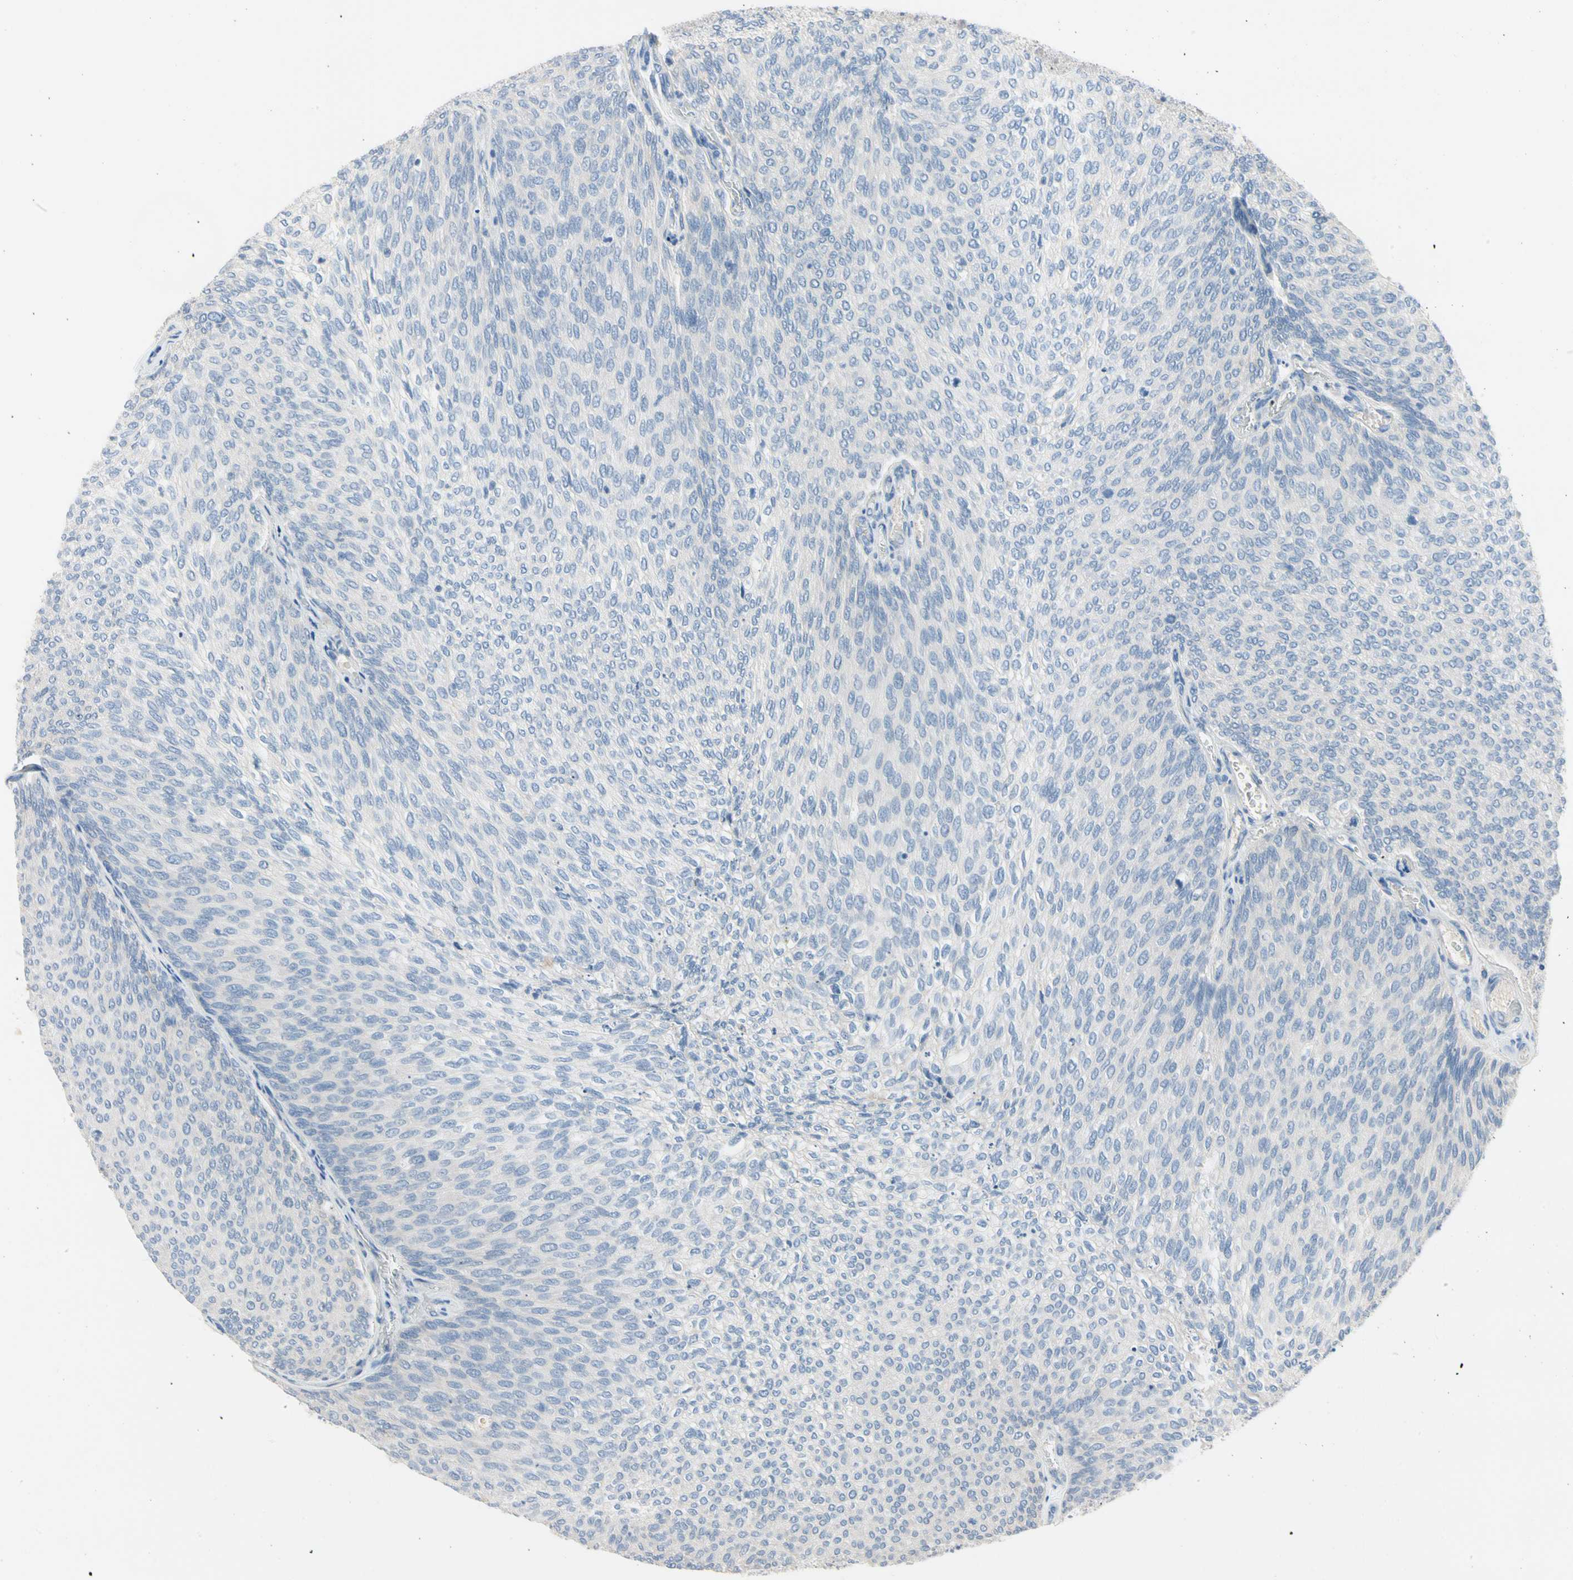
{"staining": {"intensity": "negative", "quantity": "none", "location": "none"}, "tissue": "urothelial cancer", "cell_type": "Tumor cells", "image_type": "cancer", "snomed": [{"axis": "morphology", "description": "Urothelial carcinoma, Low grade"}, {"axis": "topography", "description": "Urinary bladder"}], "caption": "Human urothelial carcinoma (low-grade) stained for a protein using IHC shows no expression in tumor cells.", "gene": "MARK1", "patient": {"sex": "female", "age": 79}}